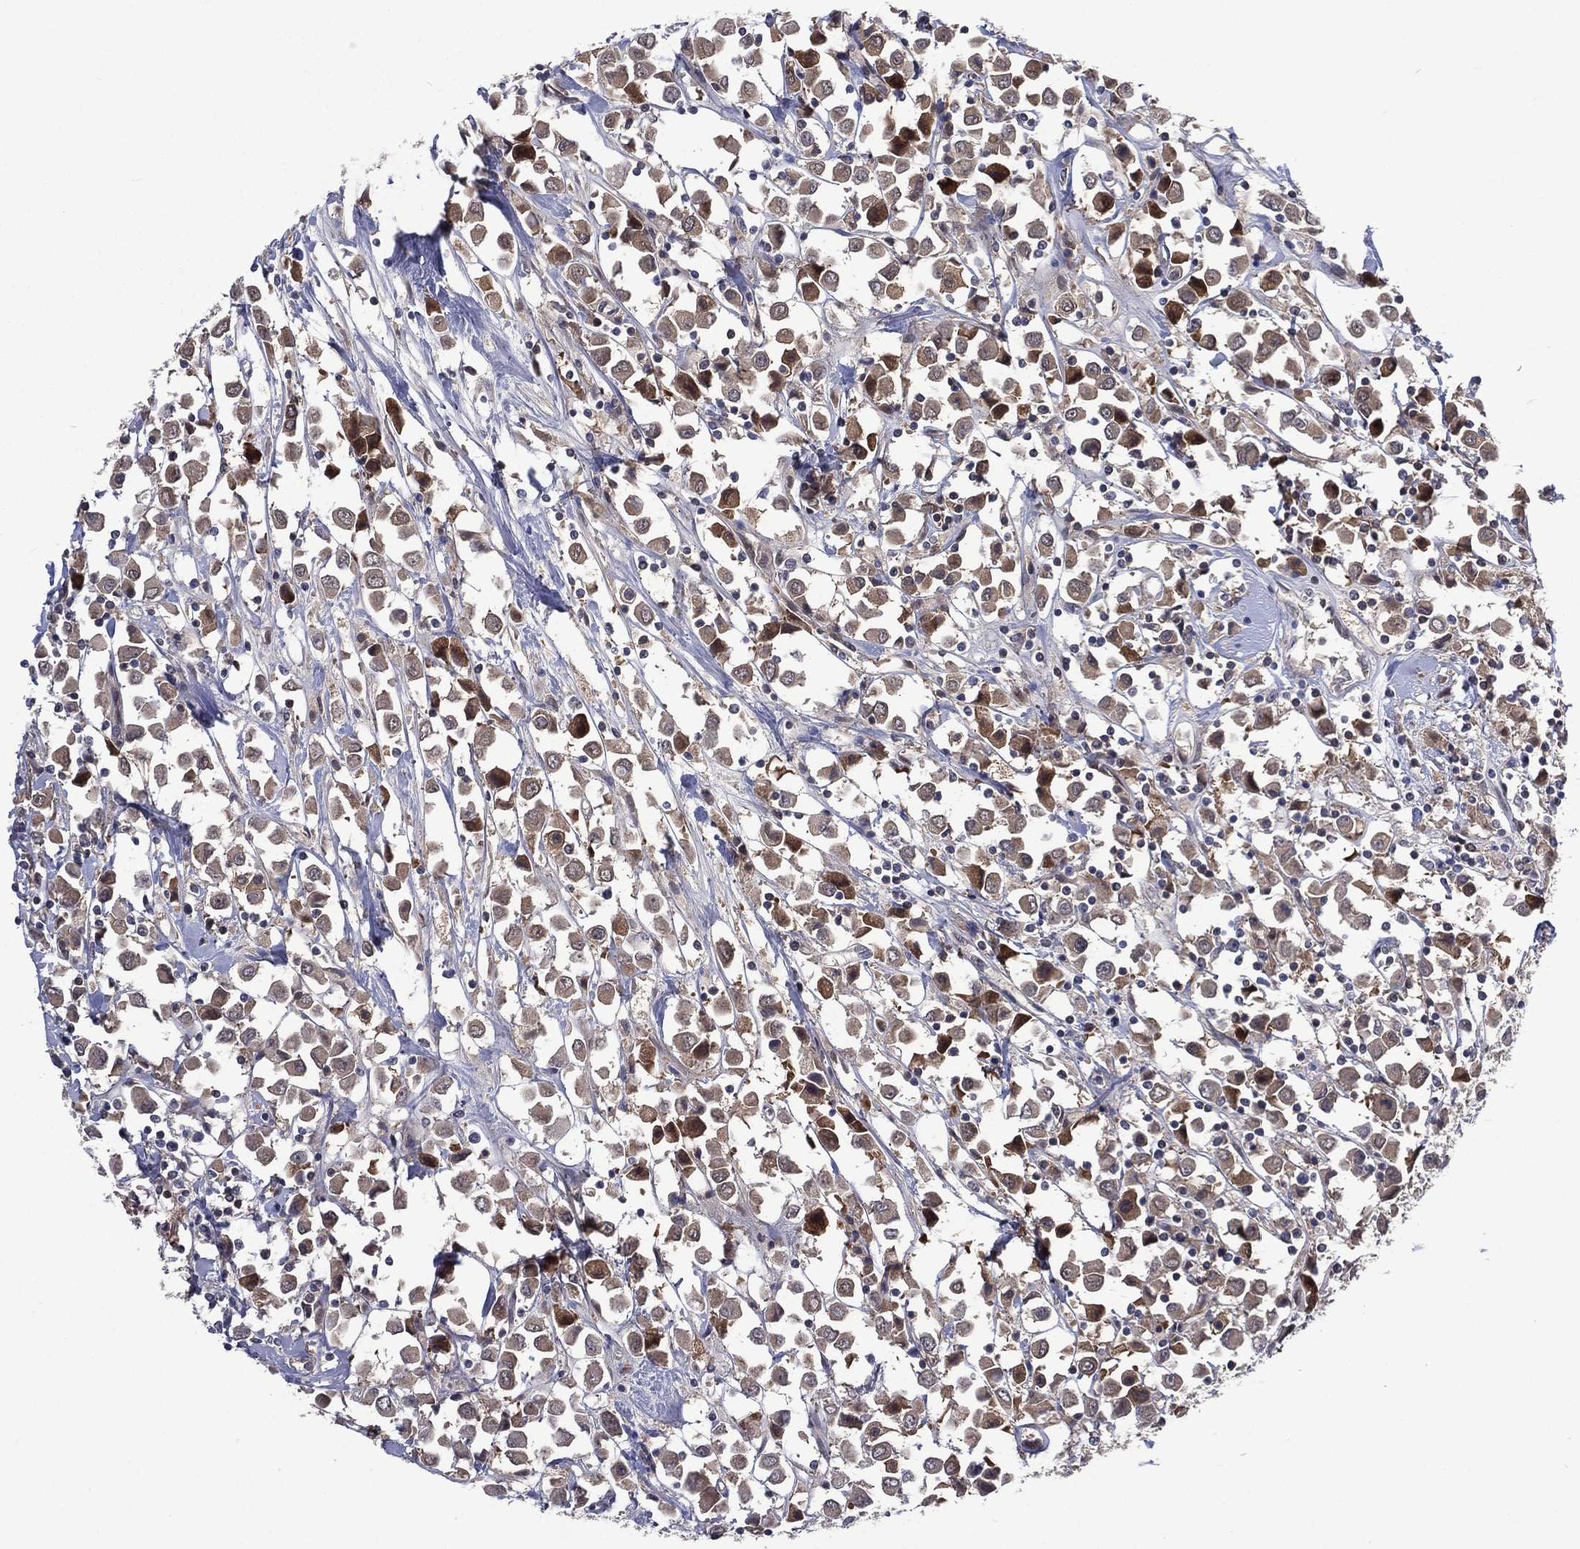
{"staining": {"intensity": "strong", "quantity": "<25%", "location": "cytoplasmic/membranous"}, "tissue": "breast cancer", "cell_type": "Tumor cells", "image_type": "cancer", "snomed": [{"axis": "morphology", "description": "Duct carcinoma"}, {"axis": "topography", "description": "Breast"}], "caption": "A medium amount of strong cytoplasmic/membranous staining is present in about <25% of tumor cells in breast cancer (intraductal carcinoma) tissue. The protein is shown in brown color, while the nuclei are stained blue.", "gene": "MTAP", "patient": {"sex": "female", "age": 61}}